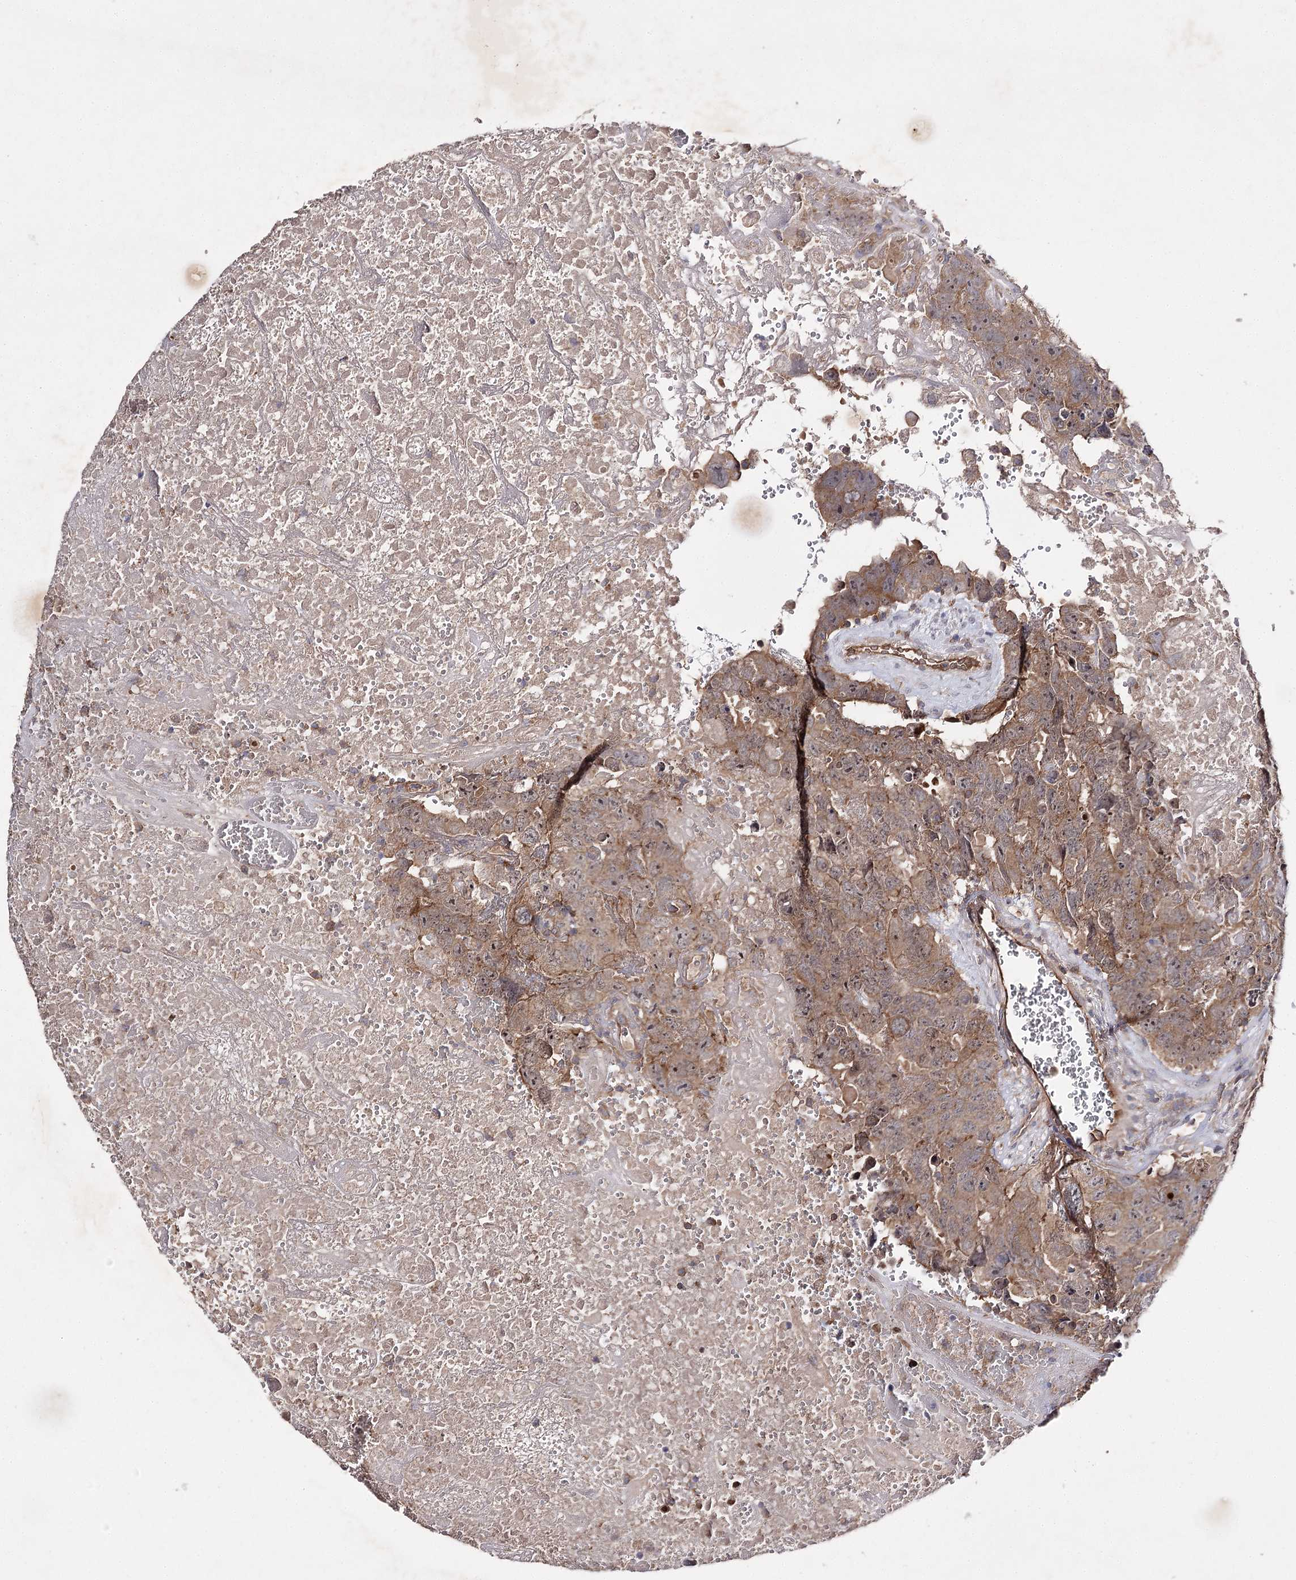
{"staining": {"intensity": "weak", "quantity": ">75%", "location": "cytoplasmic/membranous,nuclear"}, "tissue": "testis cancer", "cell_type": "Tumor cells", "image_type": "cancer", "snomed": [{"axis": "morphology", "description": "Carcinoma, Embryonal, NOS"}, {"axis": "topography", "description": "Testis"}], "caption": "Weak cytoplasmic/membranous and nuclear protein staining is appreciated in approximately >75% of tumor cells in embryonal carcinoma (testis).", "gene": "BCR", "patient": {"sex": "male", "age": 45}}